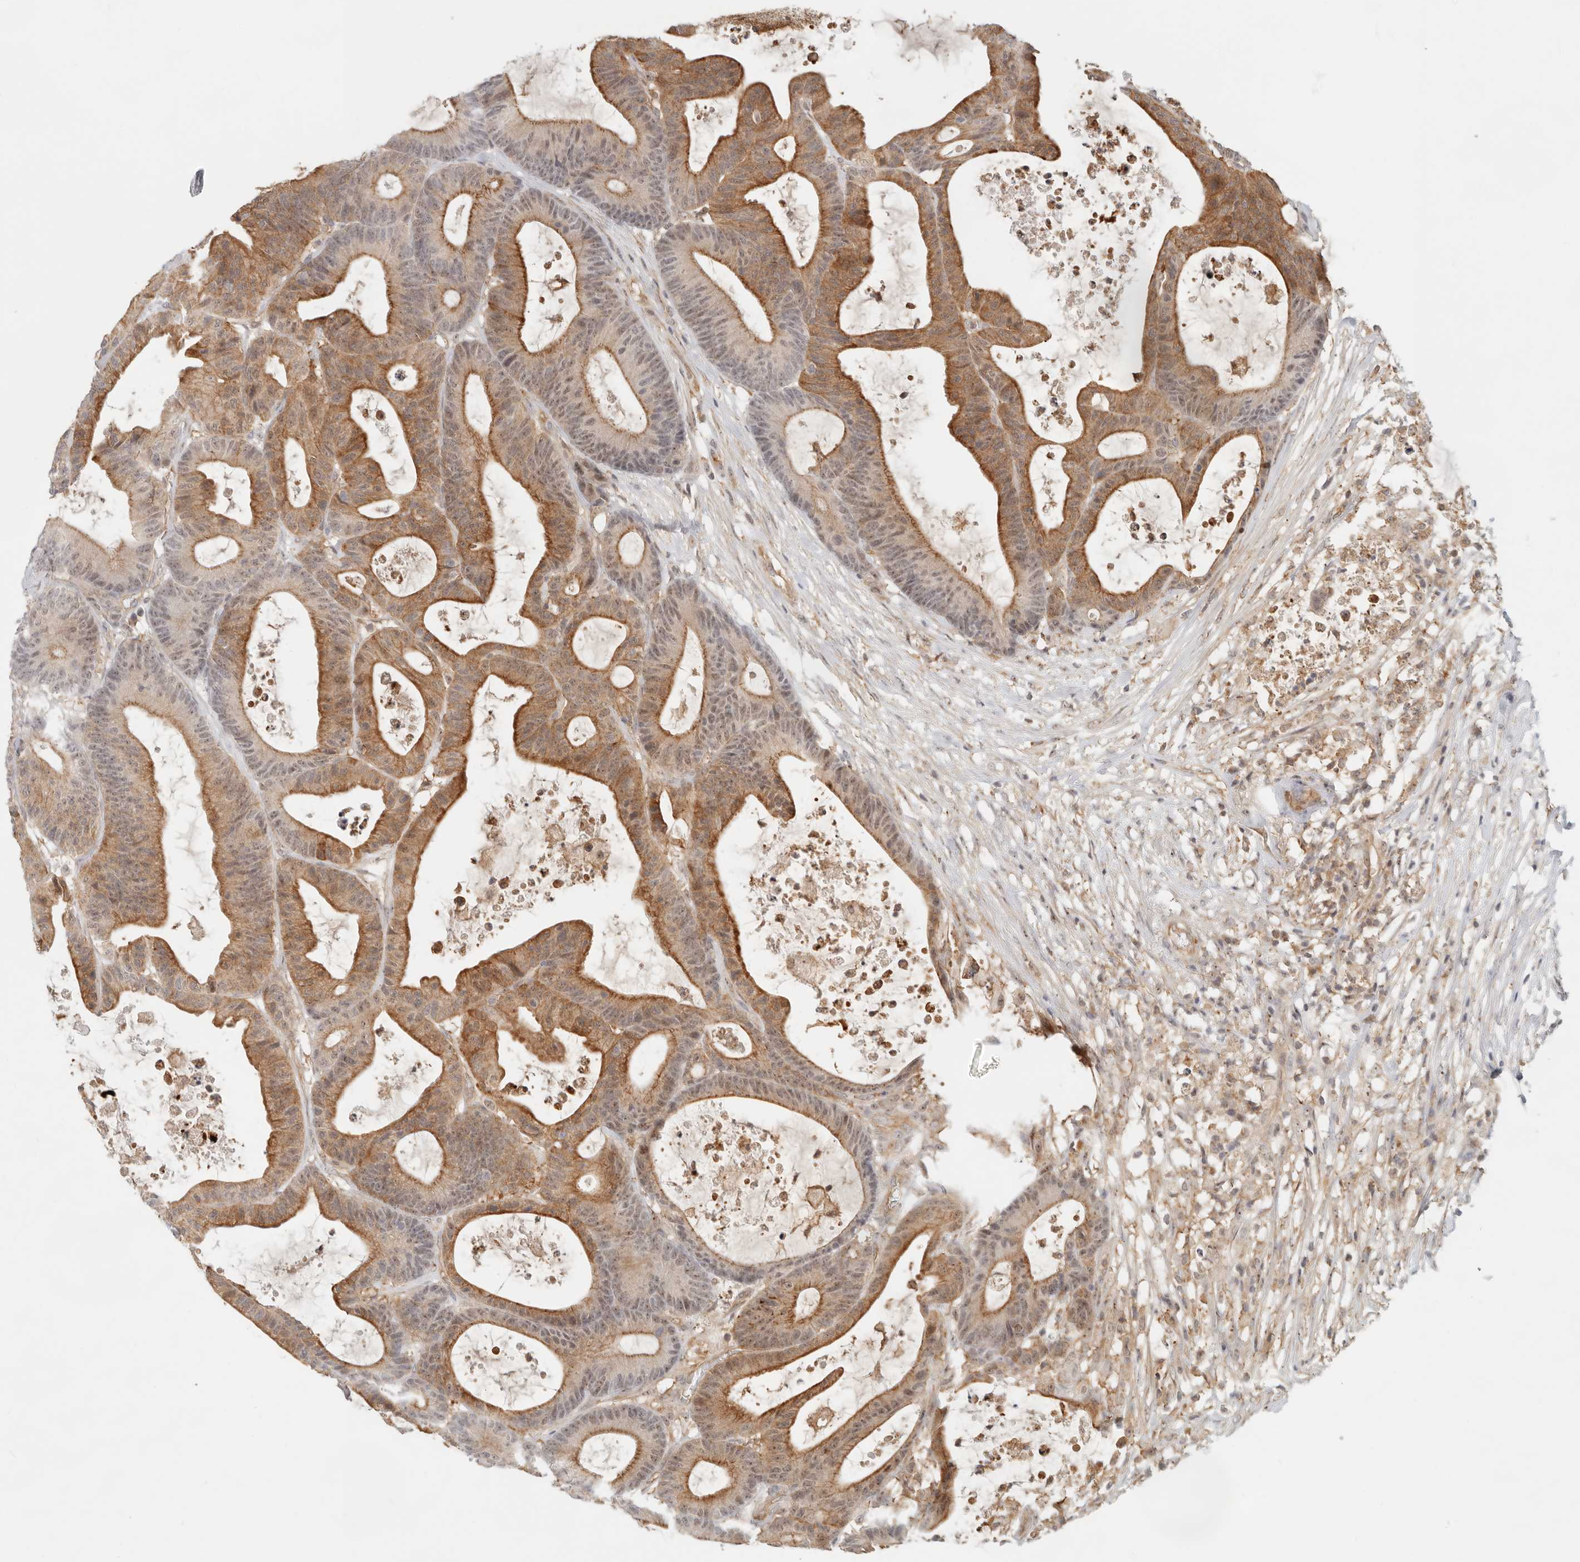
{"staining": {"intensity": "moderate", "quantity": ">75%", "location": "cytoplasmic/membranous,nuclear"}, "tissue": "colorectal cancer", "cell_type": "Tumor cells", "image_type": "cancer", "snomed": [{"axis": "morphology", "description": "Adenocarcinoma, NOS"}, {"axis": "topography", "description": "Colon"}], "caption": "Moderate cytoplasmic/membranous and nuclear positivity is present in about >75% of tumor cells in colorectal cancer.", "gene": "HEXD", "patient": {"sex": "female", "age": 84}}